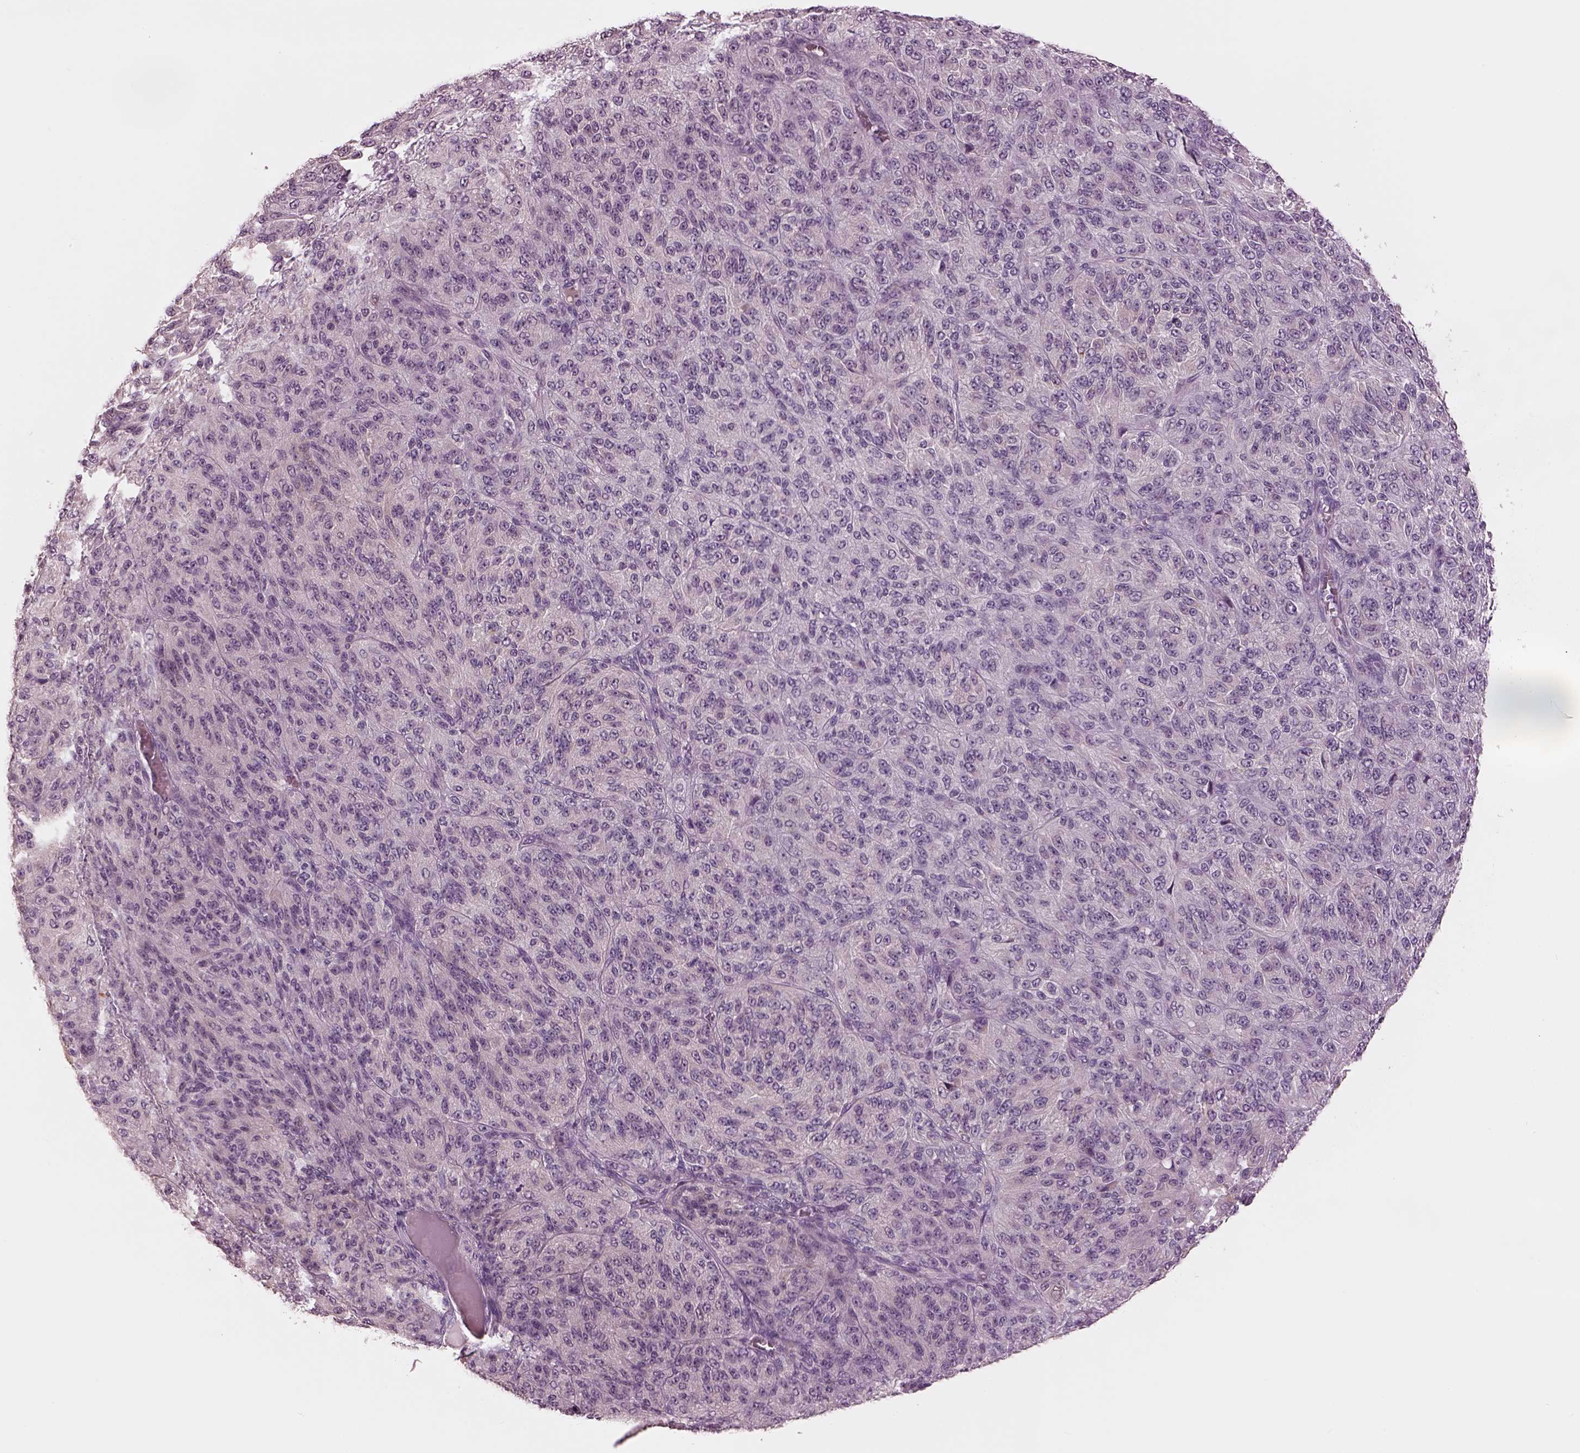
{"staining": {"intensity": "negative", "quantity": "none", "location": "none"}, "tissue": "melanoma", "cell_type": "Tumor cells", "image_type": "cancer", "snomed": [{"axis": "morphology", "description": "Malignant melanoma, Metastatic site"}, {"axis": "topography", "description": "Brain"}], "caption": "Tumor cells are negative for brown protein staining in malignant melanoma (metastatic site). Nuclei are stained in blue.", "gene": "MIA", "patient": {"sex": "female", "age": 56}}